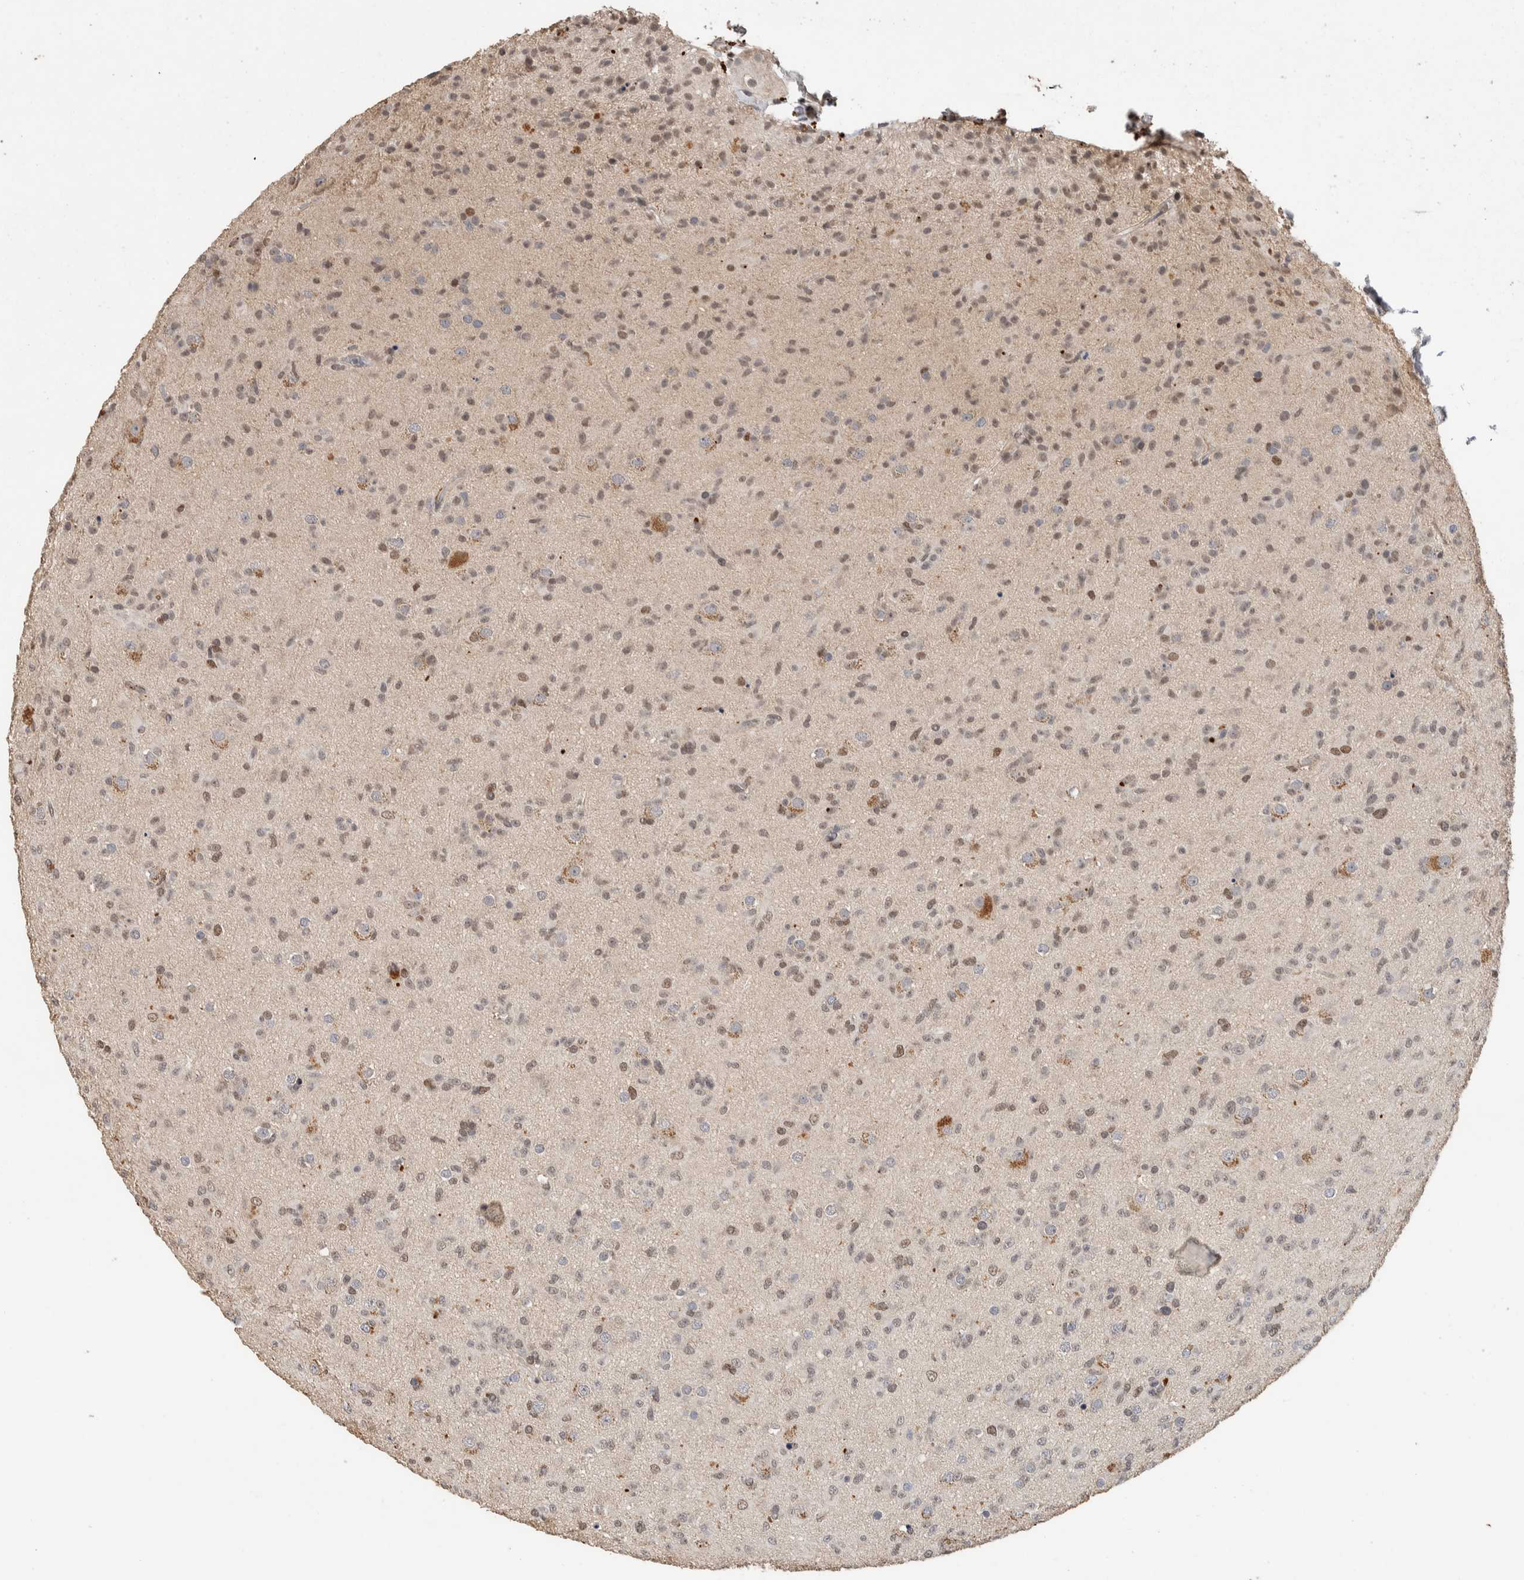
{"staining": {"intensity": "weak", "quantity": ">75%", "location": "nuclear"}, "tissue": "glioma", "cell_type": "Tumor cells", "image_type": "cancer", "snomed": [{"axis": "morphology", "description": "Glioma, malignant, Low grade"}, {"axis": "topography", "description": "Brain"}], "caption": "Protein expression analysis of human glioma reveals weak nuclear expression in approximately >75% of tumor cells.", "gene": "CYSRT1", "patient": {"sex": "male", "age": 65}}